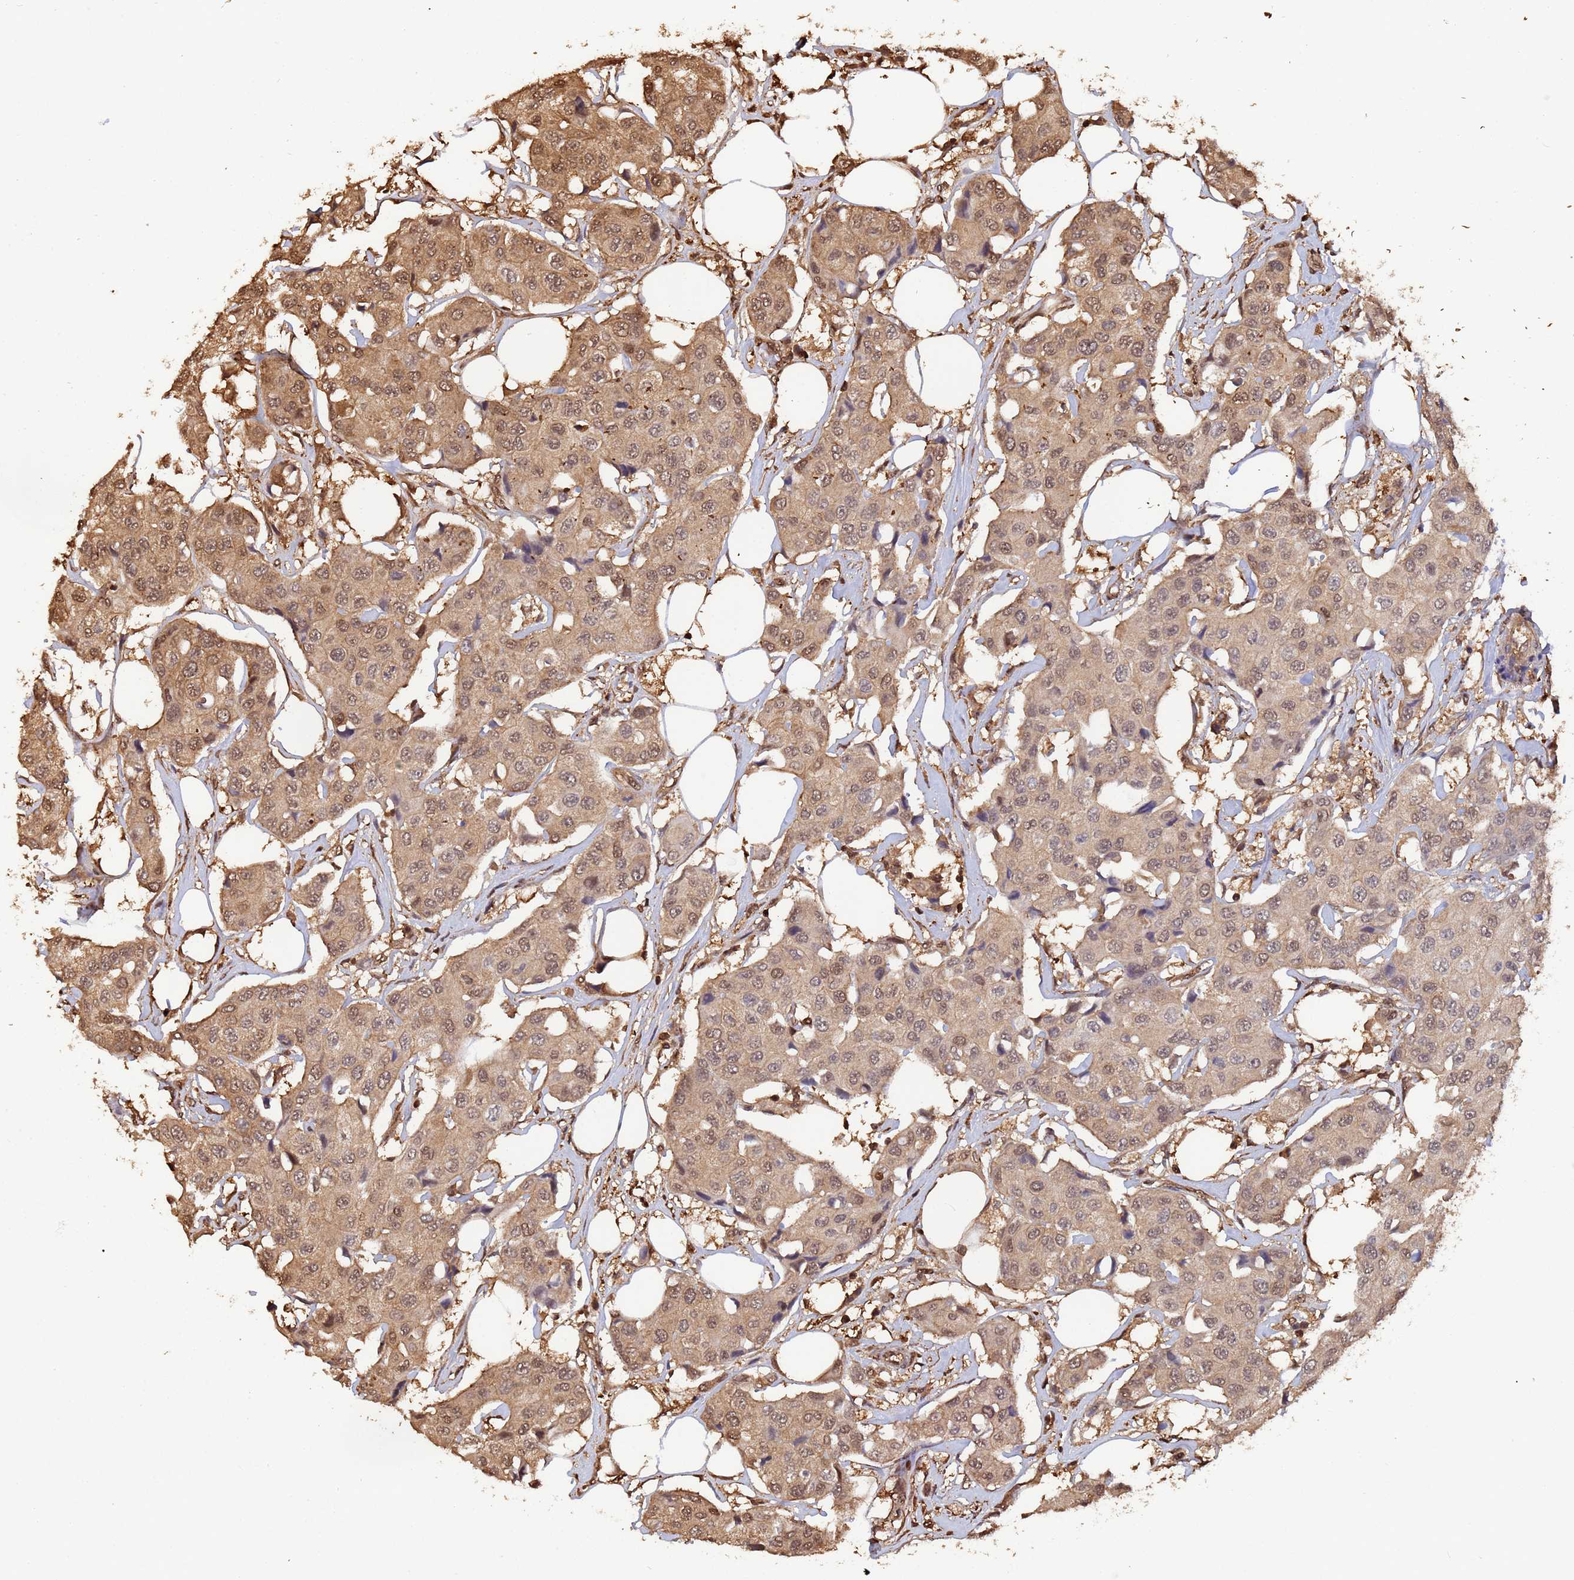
{"staining": {"intensity": "moderate", "quantity": ">75%", "location": "cytoplasmic/membranous,nuclear"}, "tissue": "breast cancer", "cell_type": "Tumor cells", "image_type": "cancer", "snomed": [{"axis": "morphology", "description": "Duct carcinoma"}, {"axis": "topography", "description": "Breast"}], "caption": "DAB immunohistochemical staining of human invasive ductal carcinoma (breast) exhibits moderate cytoplasmic/membranous and nuclear protein positivity in approximately >75% of tumor cells. Nuclei are stained in blue.", "gene": "SUMO4", "patient": {"sex": "female", "age": 80}}